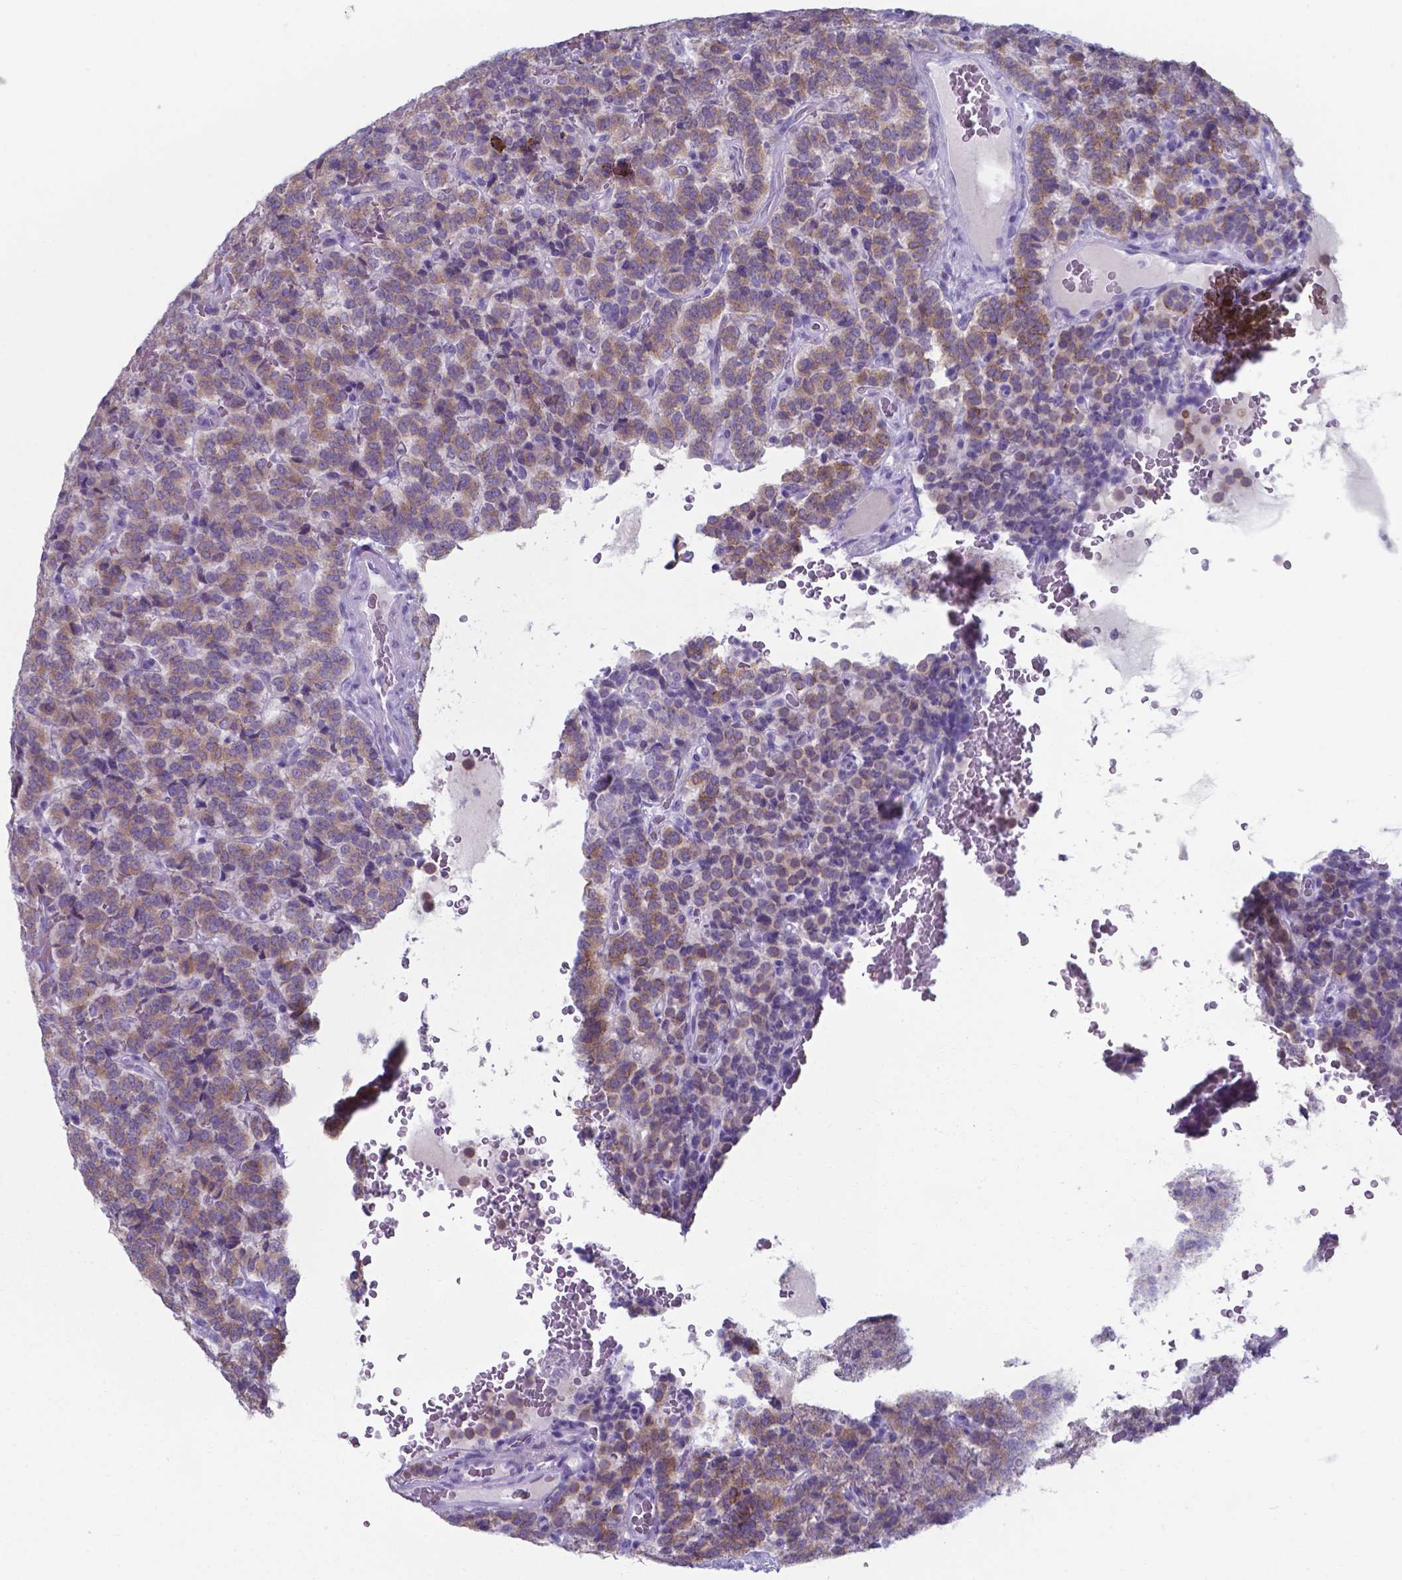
{"staining": {"intensity": "moderate", "quantity": ">75%", "location": "cytoplasmic/membranous"}, "tissue": "carcinoid", "cell_type": "Tumor cells", "image_type": "cancer", "snomed": [{"axis": "morphology", "description": "Carcinoid, malignant, NOS"}, {"axis": "topography", "description": "Pancreas"}], "caption": "Moderate cytoplasmic/membranous protein expression is seen in approximately >75% of tumor cells in carcinoid (malignant).", "gene": "AP5B1", "patient": {"sex": "male", "age": 36}}